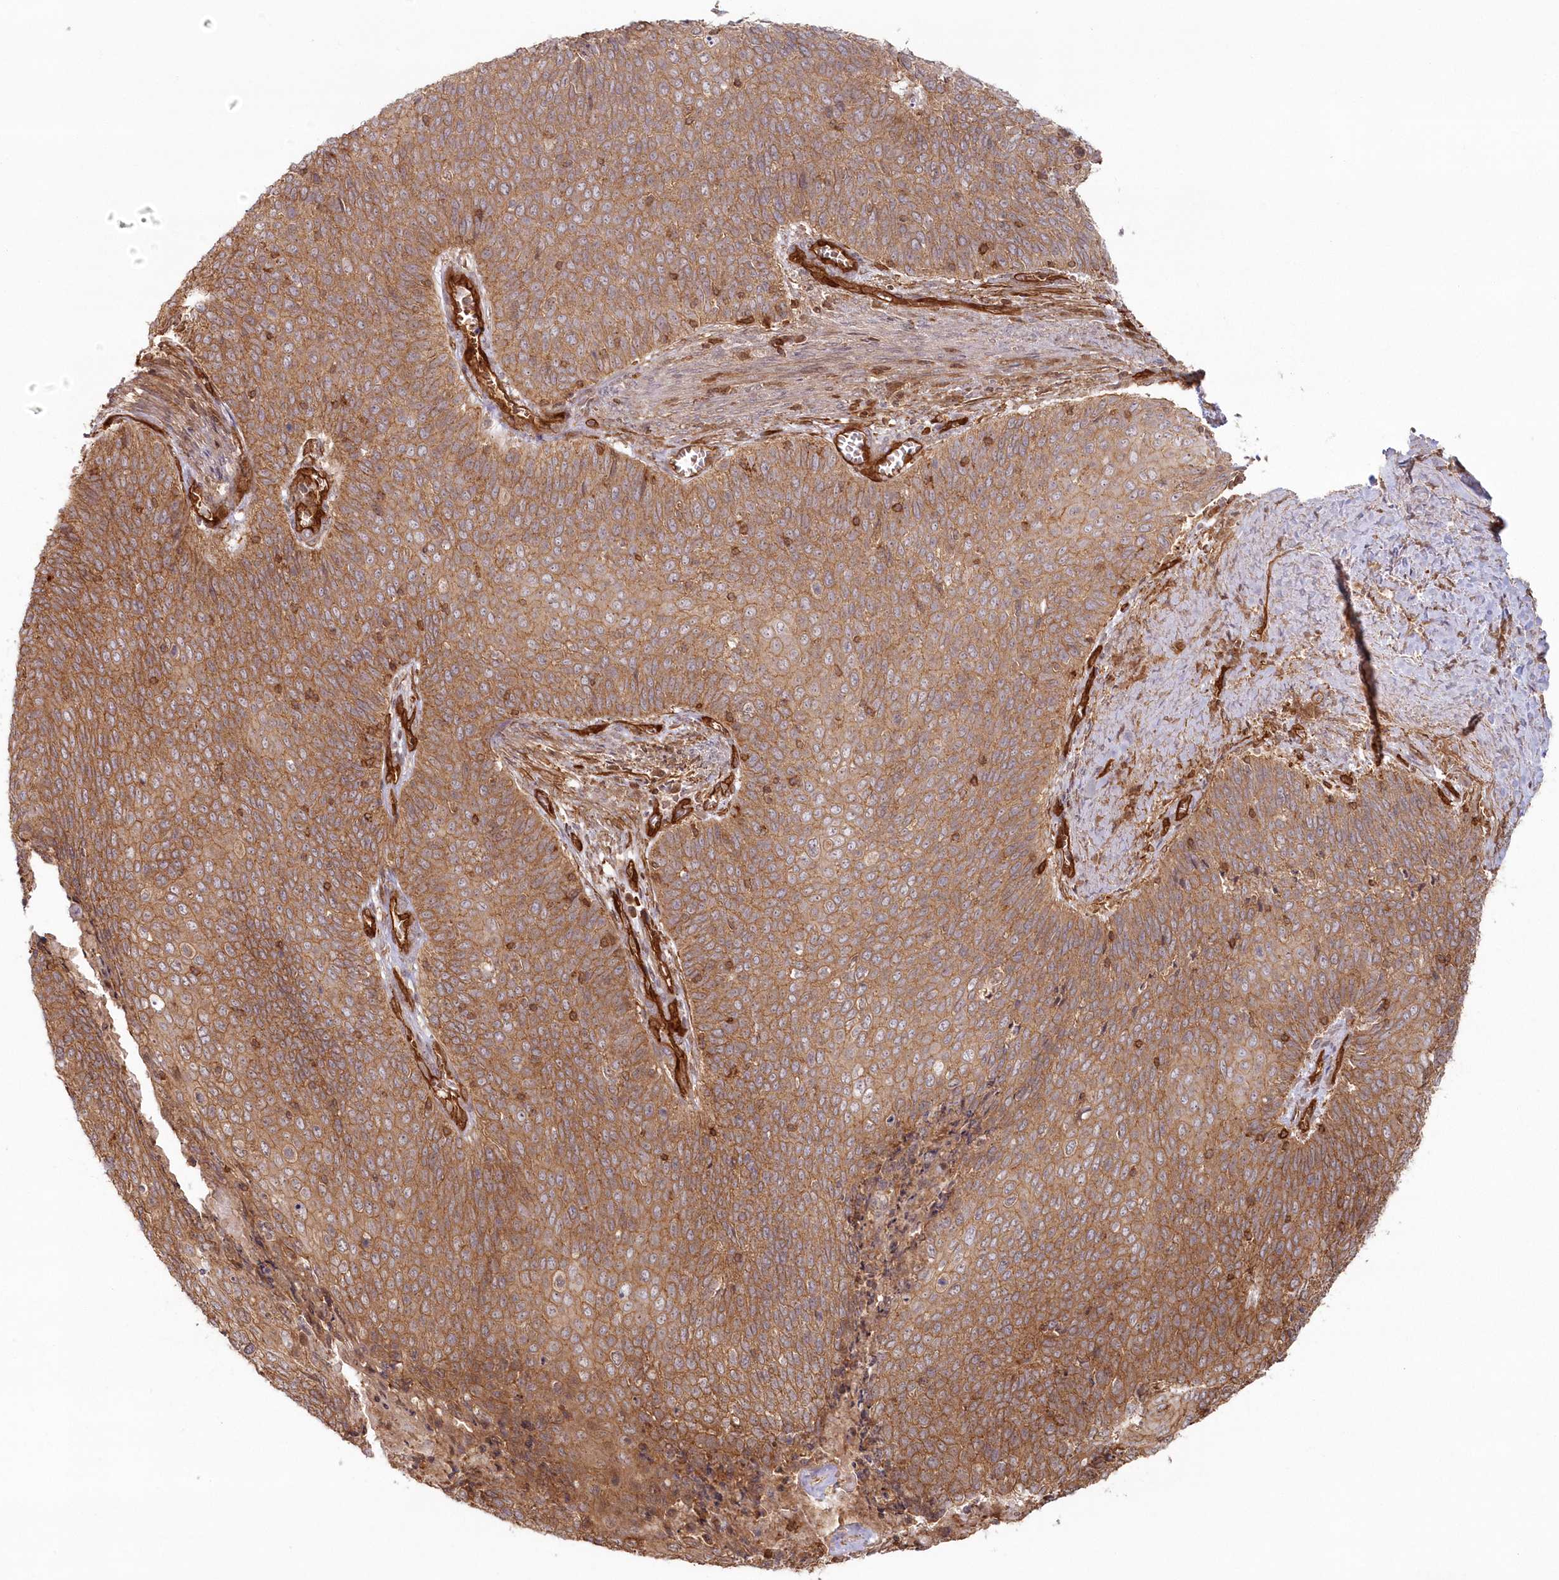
{"staining": {"intensity": "moderate", "quantity": ">75%", "location": "cytoplasmic/membranous"}, "tissue": "cervical cancer", "cell_type": "Tumor cells", "image_type": "cancer", "snomed": [{"axis": "morphology", "description": "Squamous cell carcinoma, NOS"}, {"axis": "topography", "description": "Cervix"}], "caption": "Immunohistochemistry image of cervical squamous cell carcinoma stained for a protein (brown), which exhibits medium levels of moderate cytoplasmic/membranous staining in about >75% of tumor cells.", "gene": "RGCC", "patient": {"sex": "female", "age": 39}}